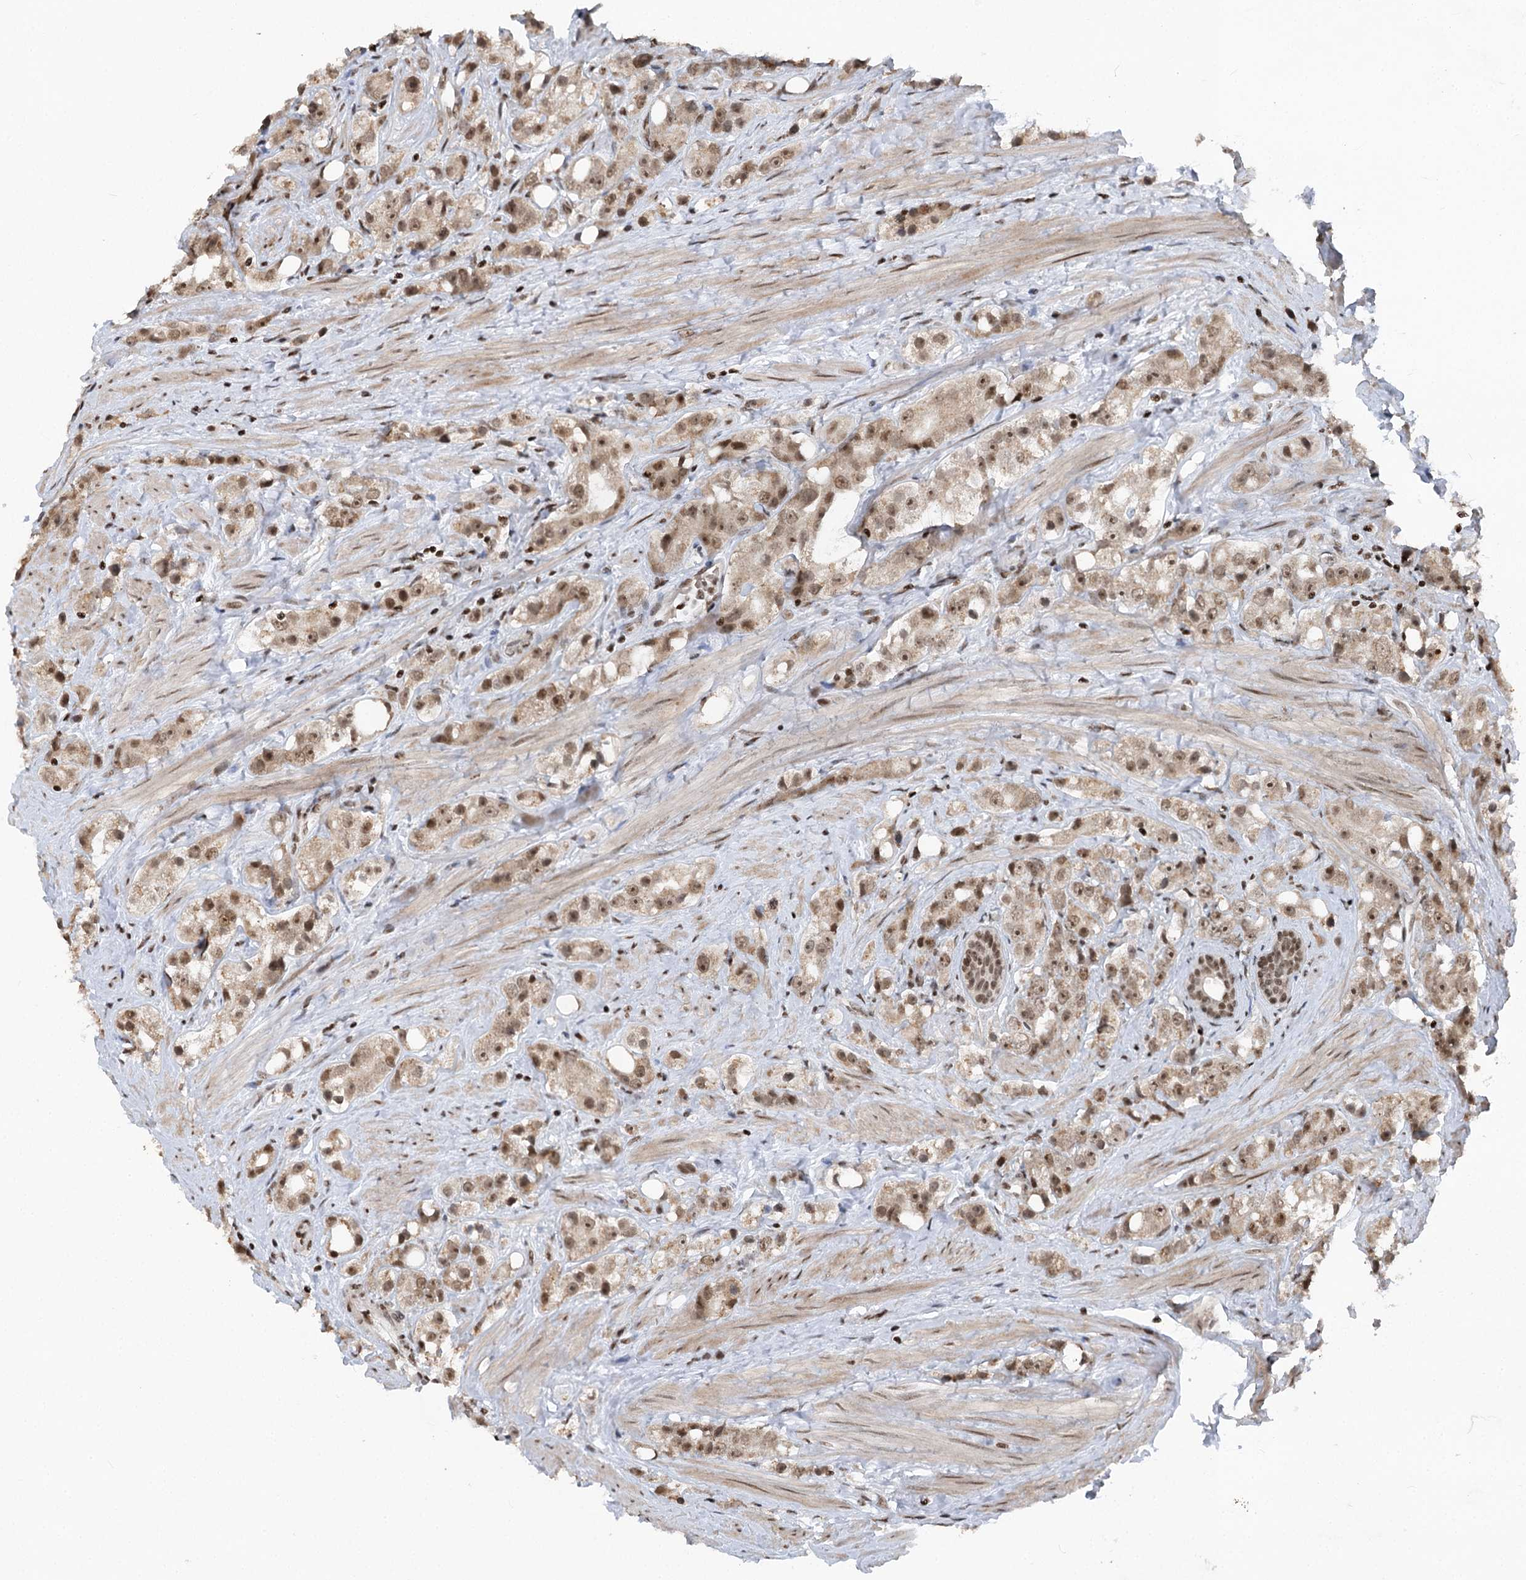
{"staining": {"intensity": "moderate", "quantity": ">75%", "location": "cytoplasmic/membranous,nuclear"}, "tissue": "prostate cancer", "cell_type": "Tumor cells", "image_type": "cancer", "snomed": [{"axis": "morphology", "description": "Adenocarcinoma, NOS"}, {"axis": "topography", "description": "Prostate"}], "caption": "Protein expression analysis of human adenocarcinoma (prostate) reveals moderate cytoplasmic/membranous and nuclear positivity in about >75% of tumor cells.", "gene": "CGGBP1", "patient": {"sex": "male", "age": 79}}